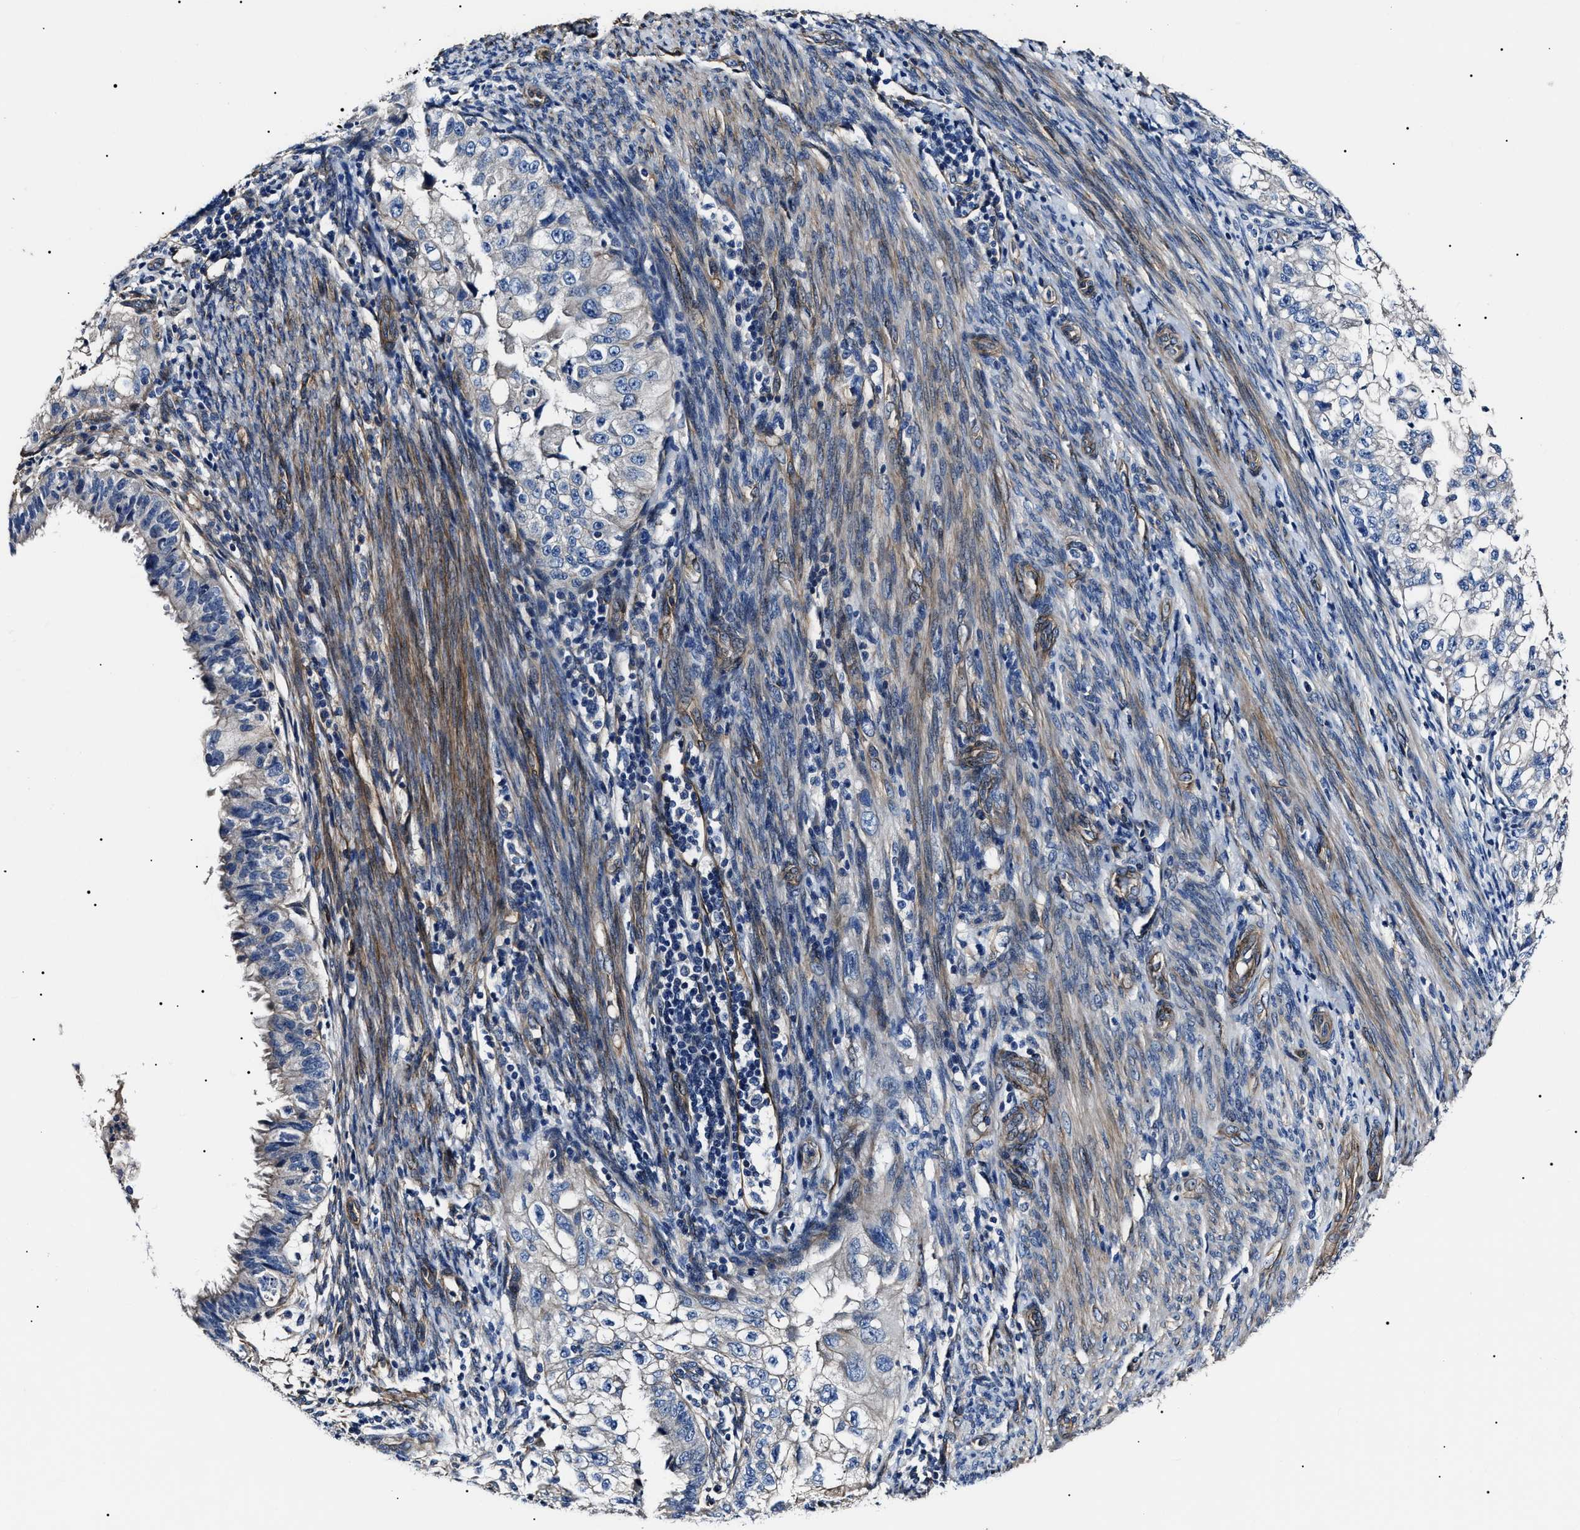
{"staining": {"intensity": "negative", "quantity": "none", "location": "none"}, "tissue": "endometrial cancer", "cell_type": "Tumor cells", "image_type": "cancer", "snomed": [{"axis": "morphology", "description": "Adenocarcinoma, NOS"}, {"axis": "topography", "description": "Endometrium"}], "caption": "A photomicrograph of endometrial cancer stained for a protein exhibits no brown staining in tumor cells.", "gene": "KLHL42", "patient": {"sex": "female", "age": 85}}